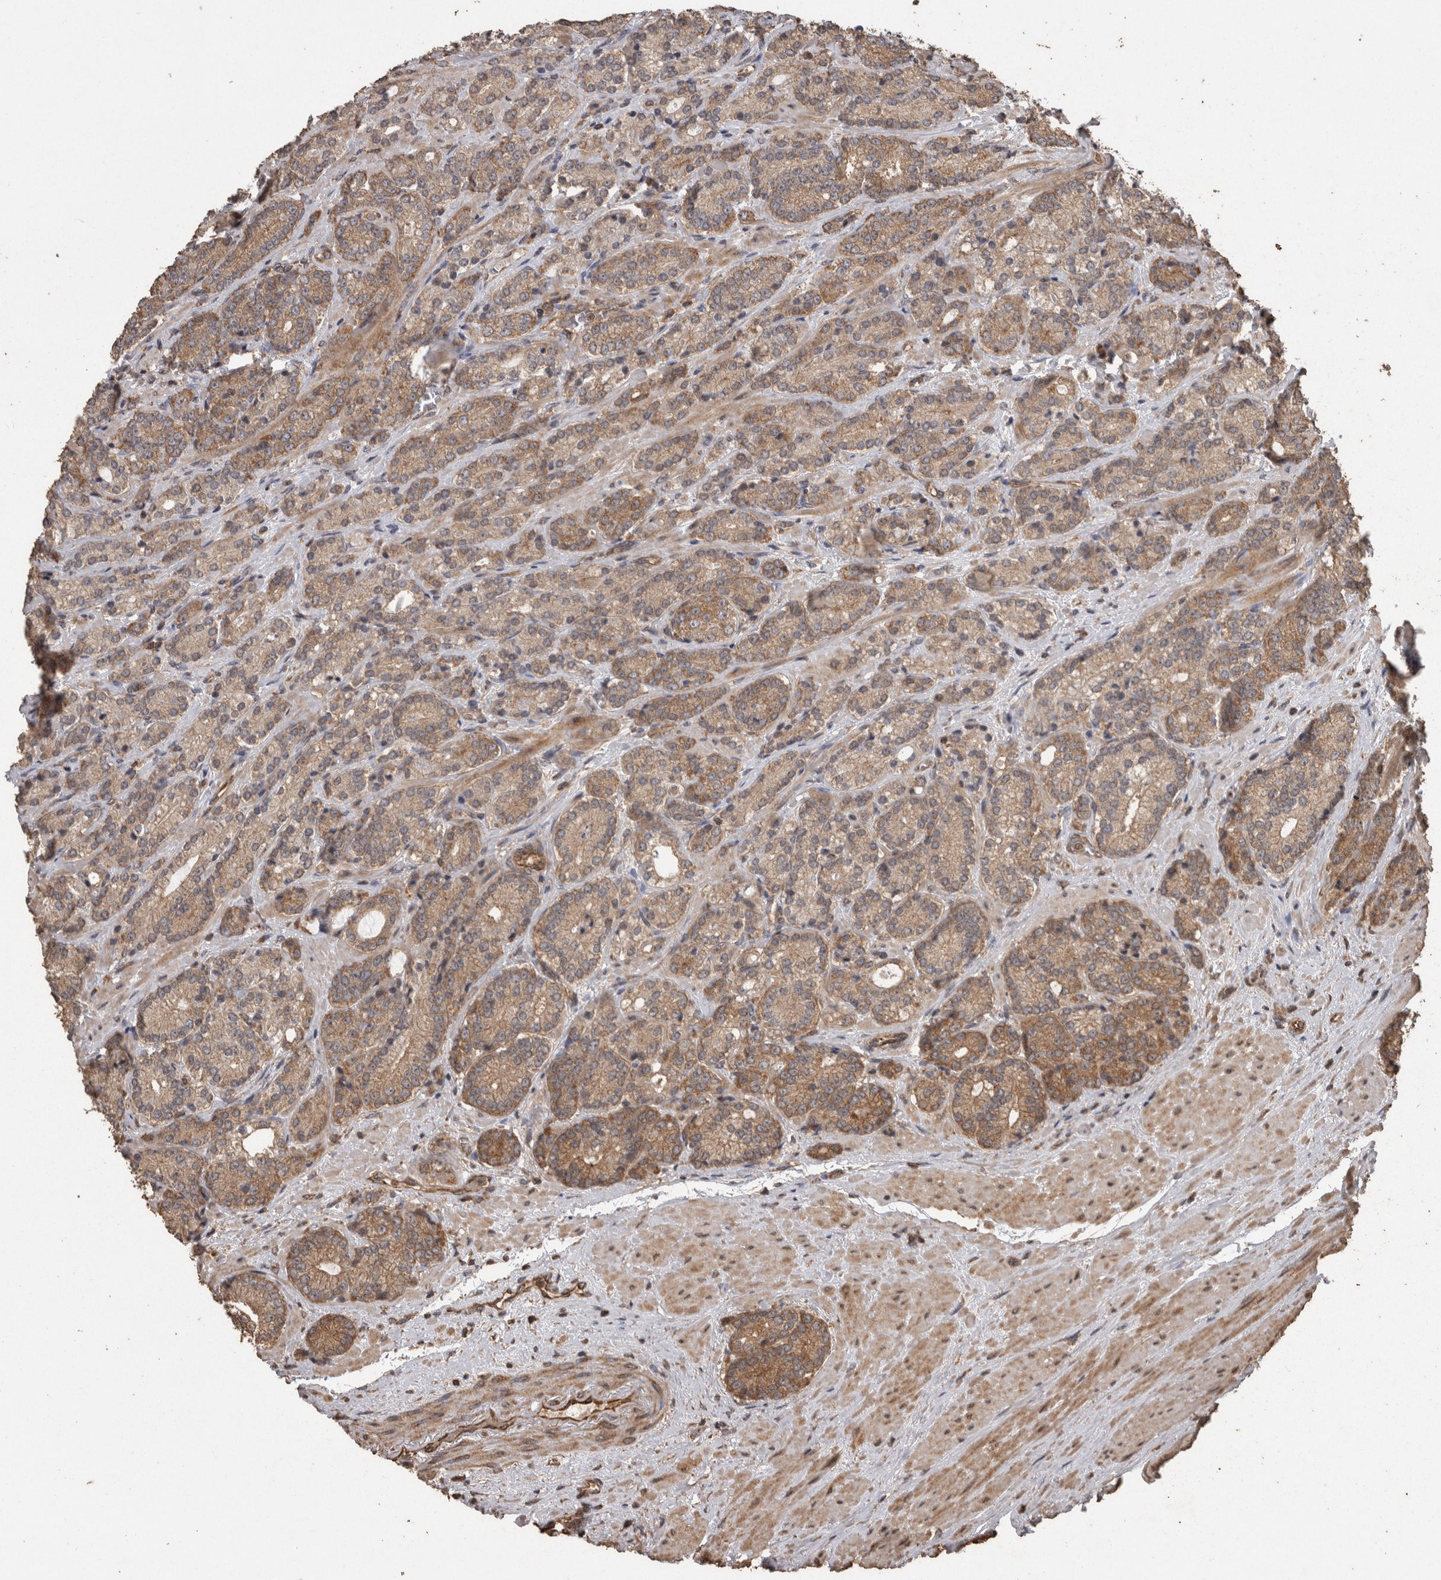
{"staining": {"intensity": "moderate", "quantity": ">75%", "location": "cytoplasmic/membranous"}, "tissue": "prostate cancer", "cell_type": "Tumor cells", "image_type": "cancer", "snomed": [{"axis": "morphology", "description": "Adenocarcinoma, High grade"}, {"axis": "topography", "description": "Prostate"}], "caption": "Brown immunohistochemical staining in prostate cancer (high-grade adenocarcinoma) shows moderate cytoplasmic/membranous staining in about >75% of tumor cells.", "gene": "PINK1", "patient": {"sex": "male", "age": 61}}